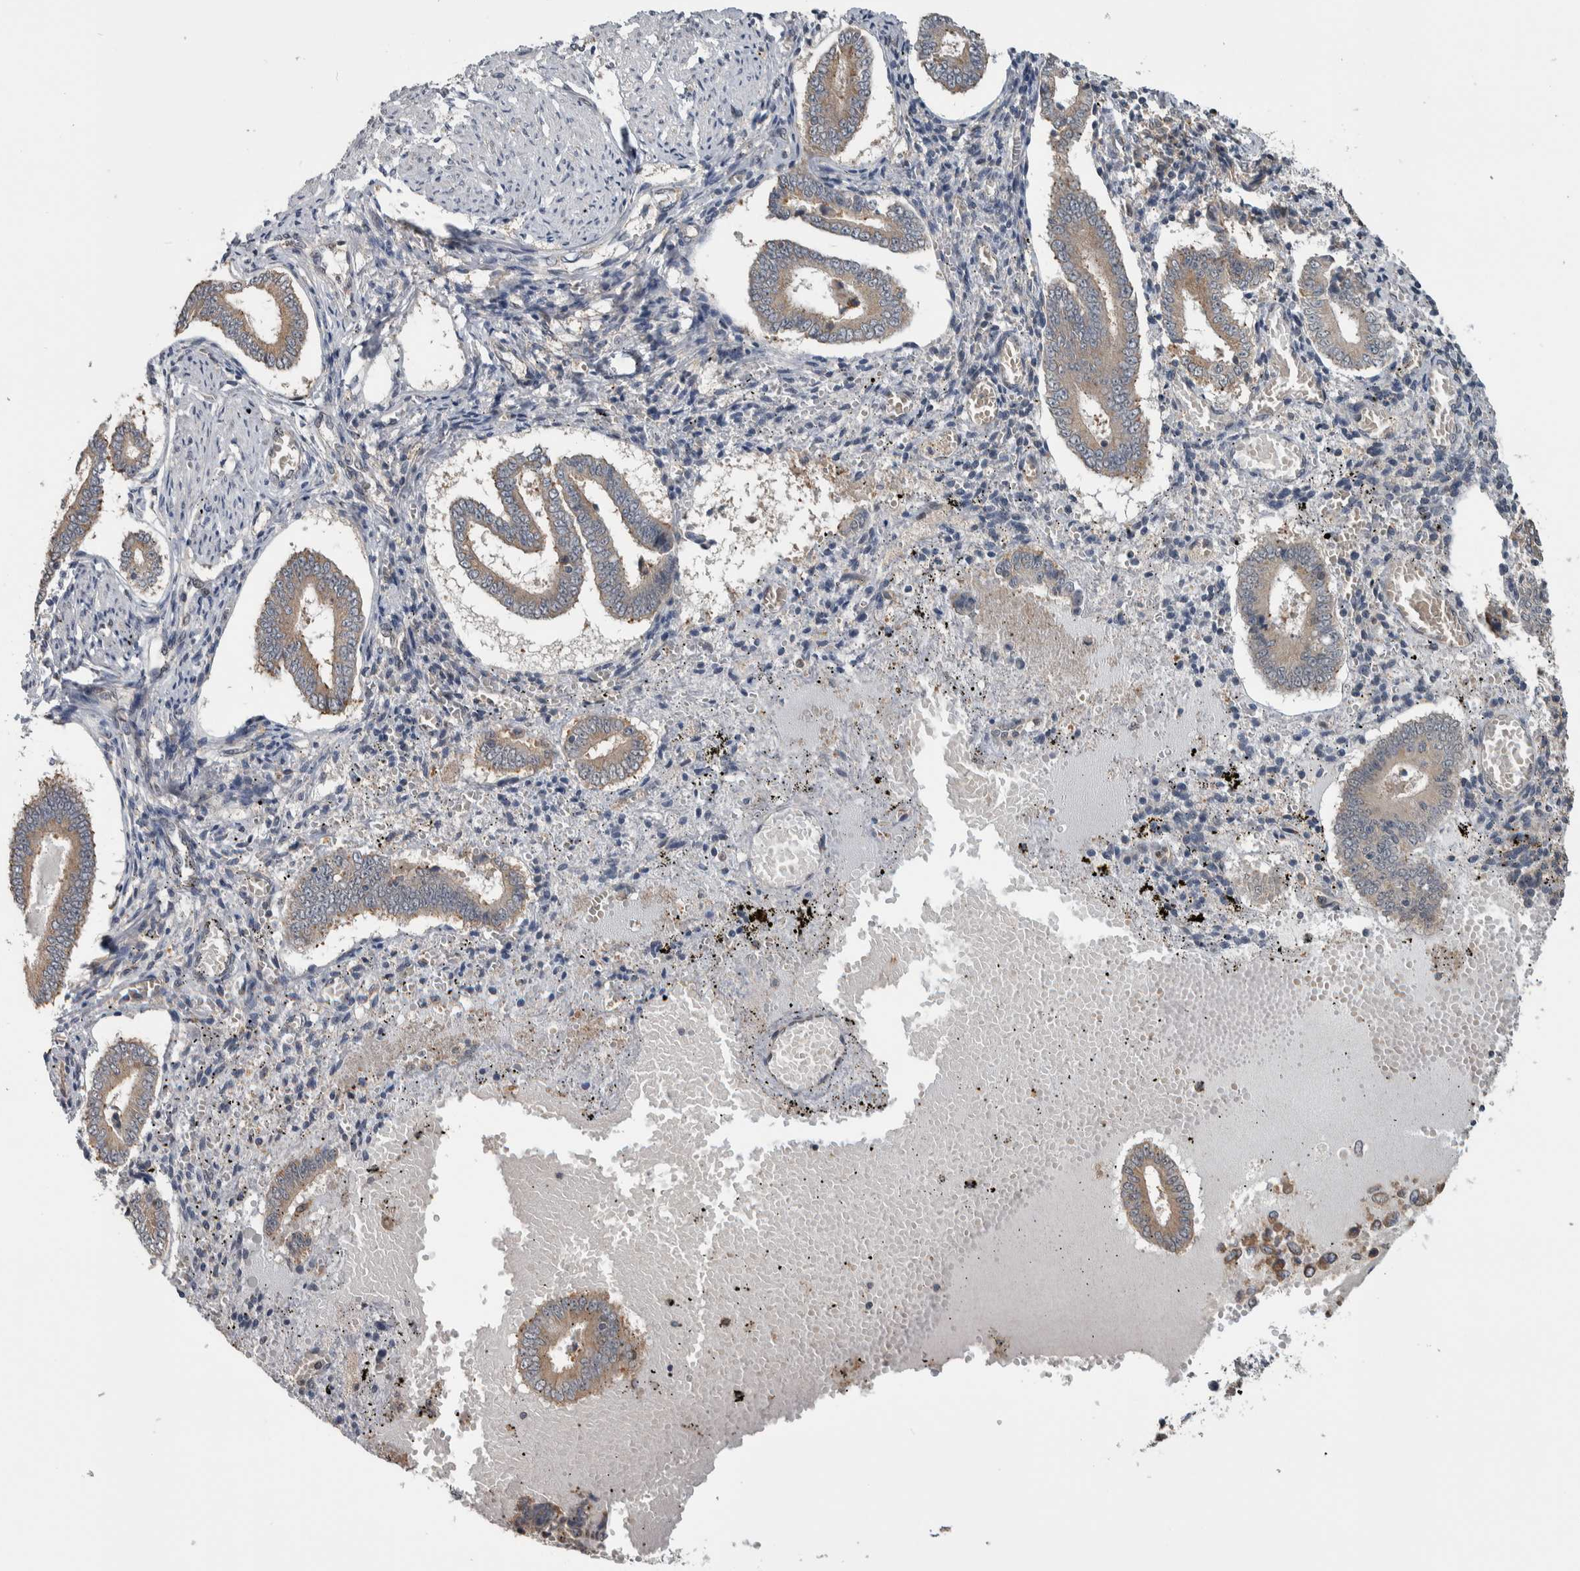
{"staining": {"intensity": "negative", "quantity": "none", "location": "none"}, "tissue": "endometrium", "cell_type": "Cells in endometrial stroma", "image_type": "normal", "snomed": [{"axis": "morphology", "description": "Normal tissue, NOS"}, {"axis": "topography", "description": "Endometrium"}], "caption": "High power microscopy image of an IHC micrograph of benign endometrium, revealing no significant expression in cells in endometrial stroma.", "gene": "PRDM4", "patient": {"sex": "female", "age": 42}}